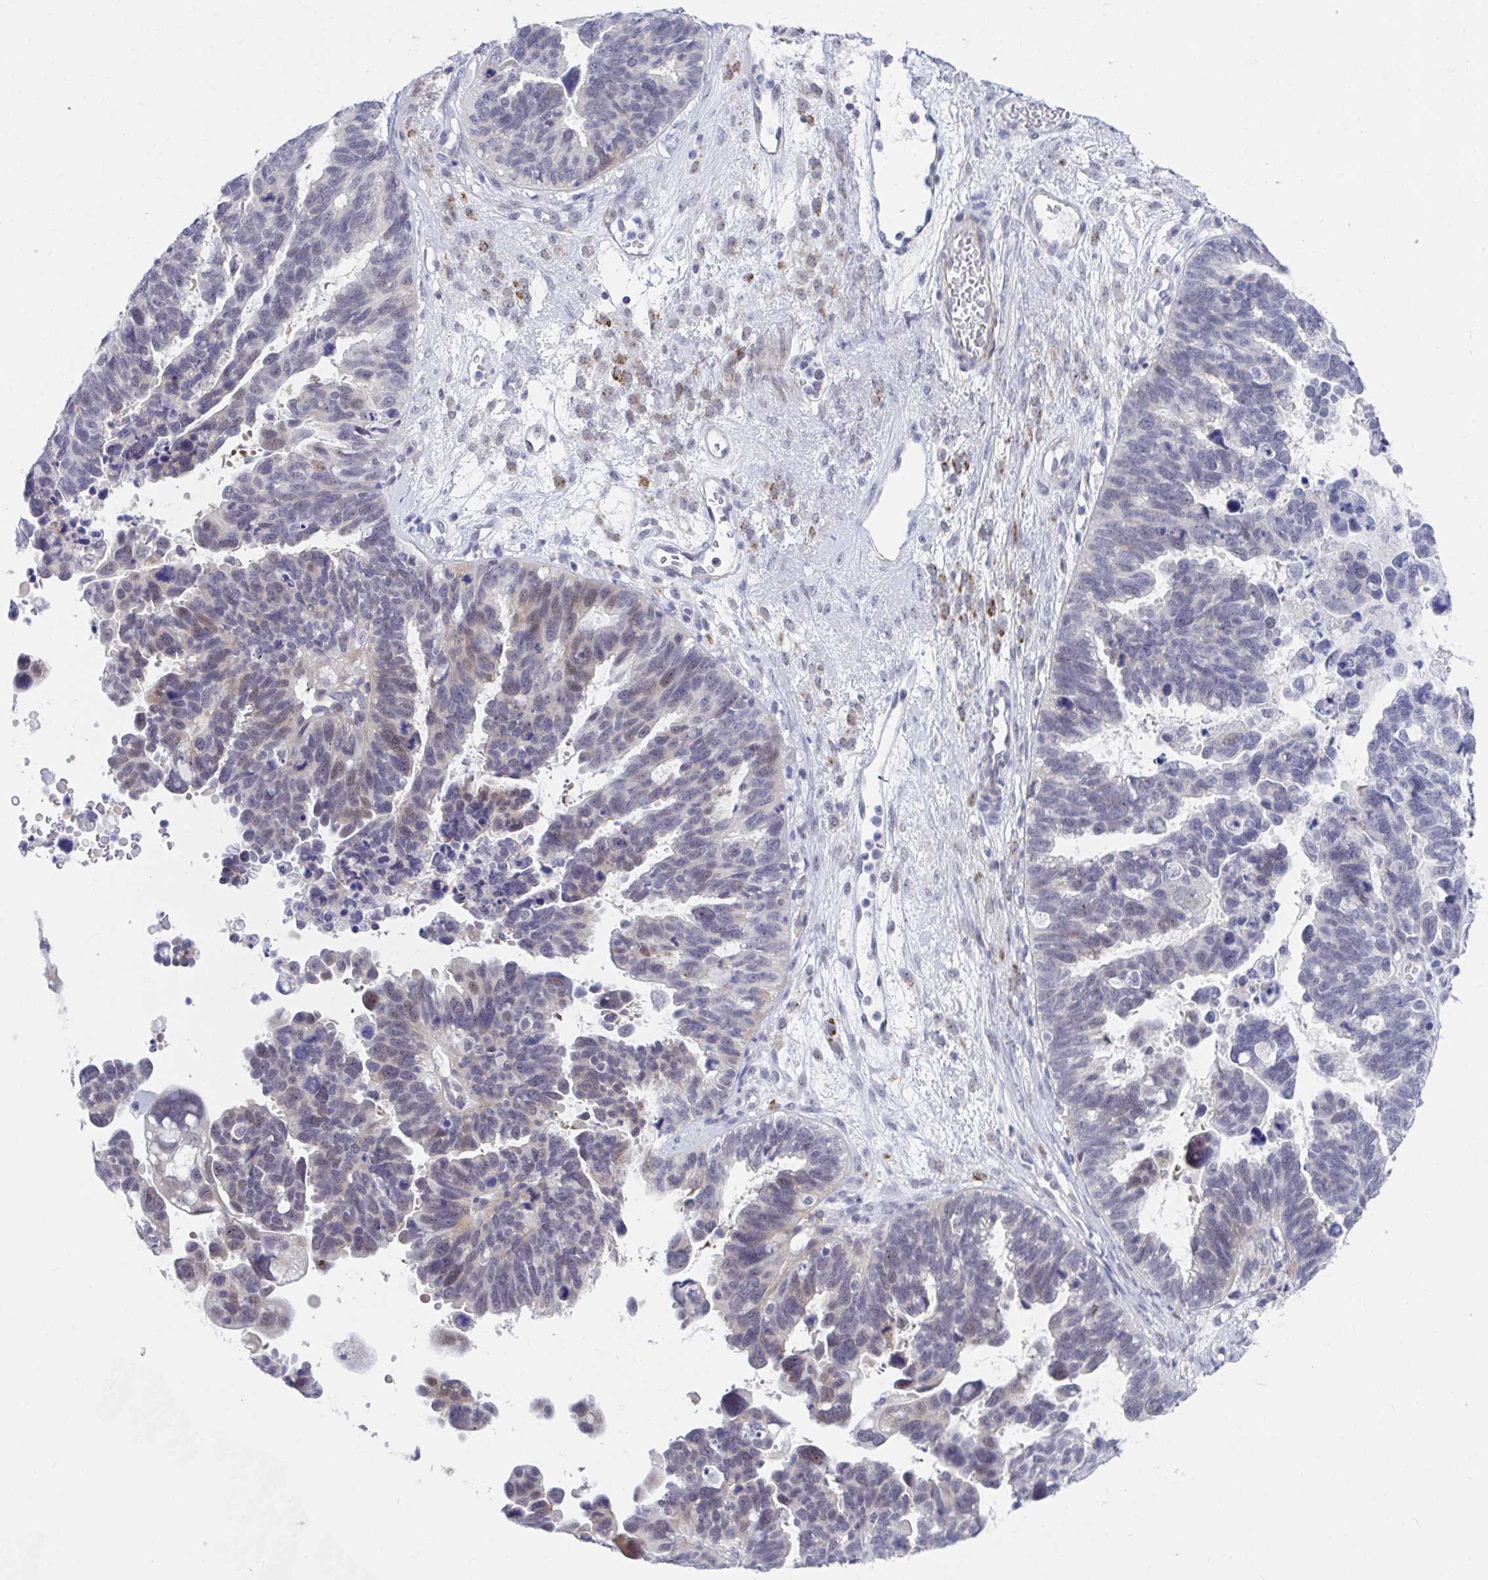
{"staining": {"intensity": "weak", "quantity": "<25%", "location": "nuclear"}, "tissue": "ovarian cancer", "cell_type": "Tumor cells", "image_type": "cancer", "snomed": [{"axis": "morphology", "description": "Cystadenocarcinoma, serous, NOS"}, {"axis": "topography", "description": "Ovary"}], "caption": "A histopathology image of human ovarian serous cystadenocarcinoma is negative for staining in tumor cells. Brightfield microscopy of IHC stained with DAB (3,3'-diaminobenzidine) (brown) and hematoxylin (blue), captured at high magnification.", "gene": "DAOA", "patient": {"sex": "female", "age": 60}}